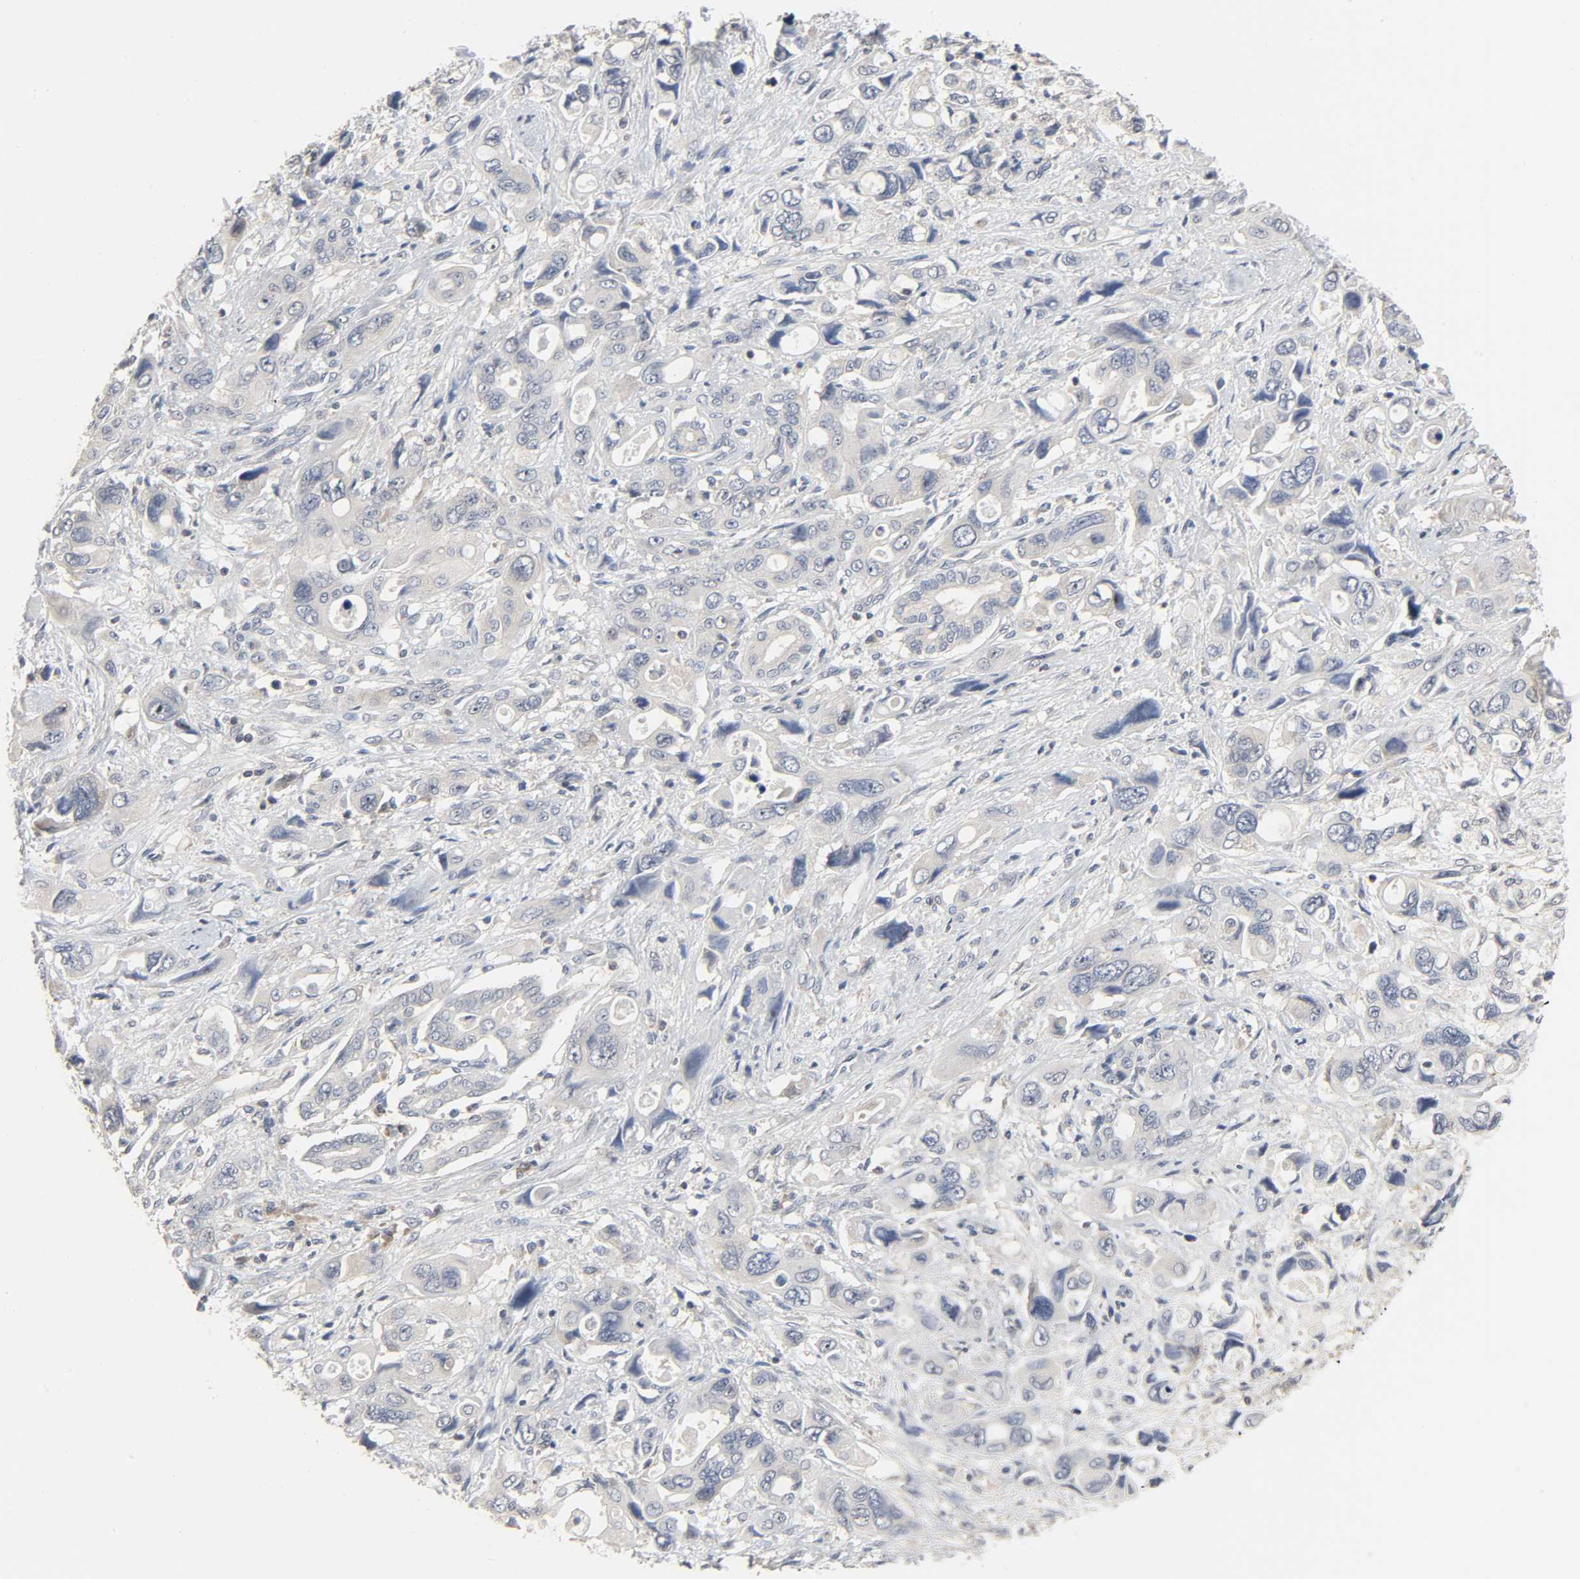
{"staining": {"intensity": "negative", "quantity": "none", "location": "none"}, "tissue": "pancreatic cancer", "cell_type": "Tumor cells", "image_type": "cancer", "snomed": [{"axis": "morphology", "description": "Adenocarcinoma, NOS"}, {"axis": "topography", "description": "Pancreas"}], "caption": "Protein analysis of pancreatic adenocarcinoma shows no significant staining in tumor cells.", "gene": "PLEKHA2", "patient": {"sex": "male", "age": 46}}